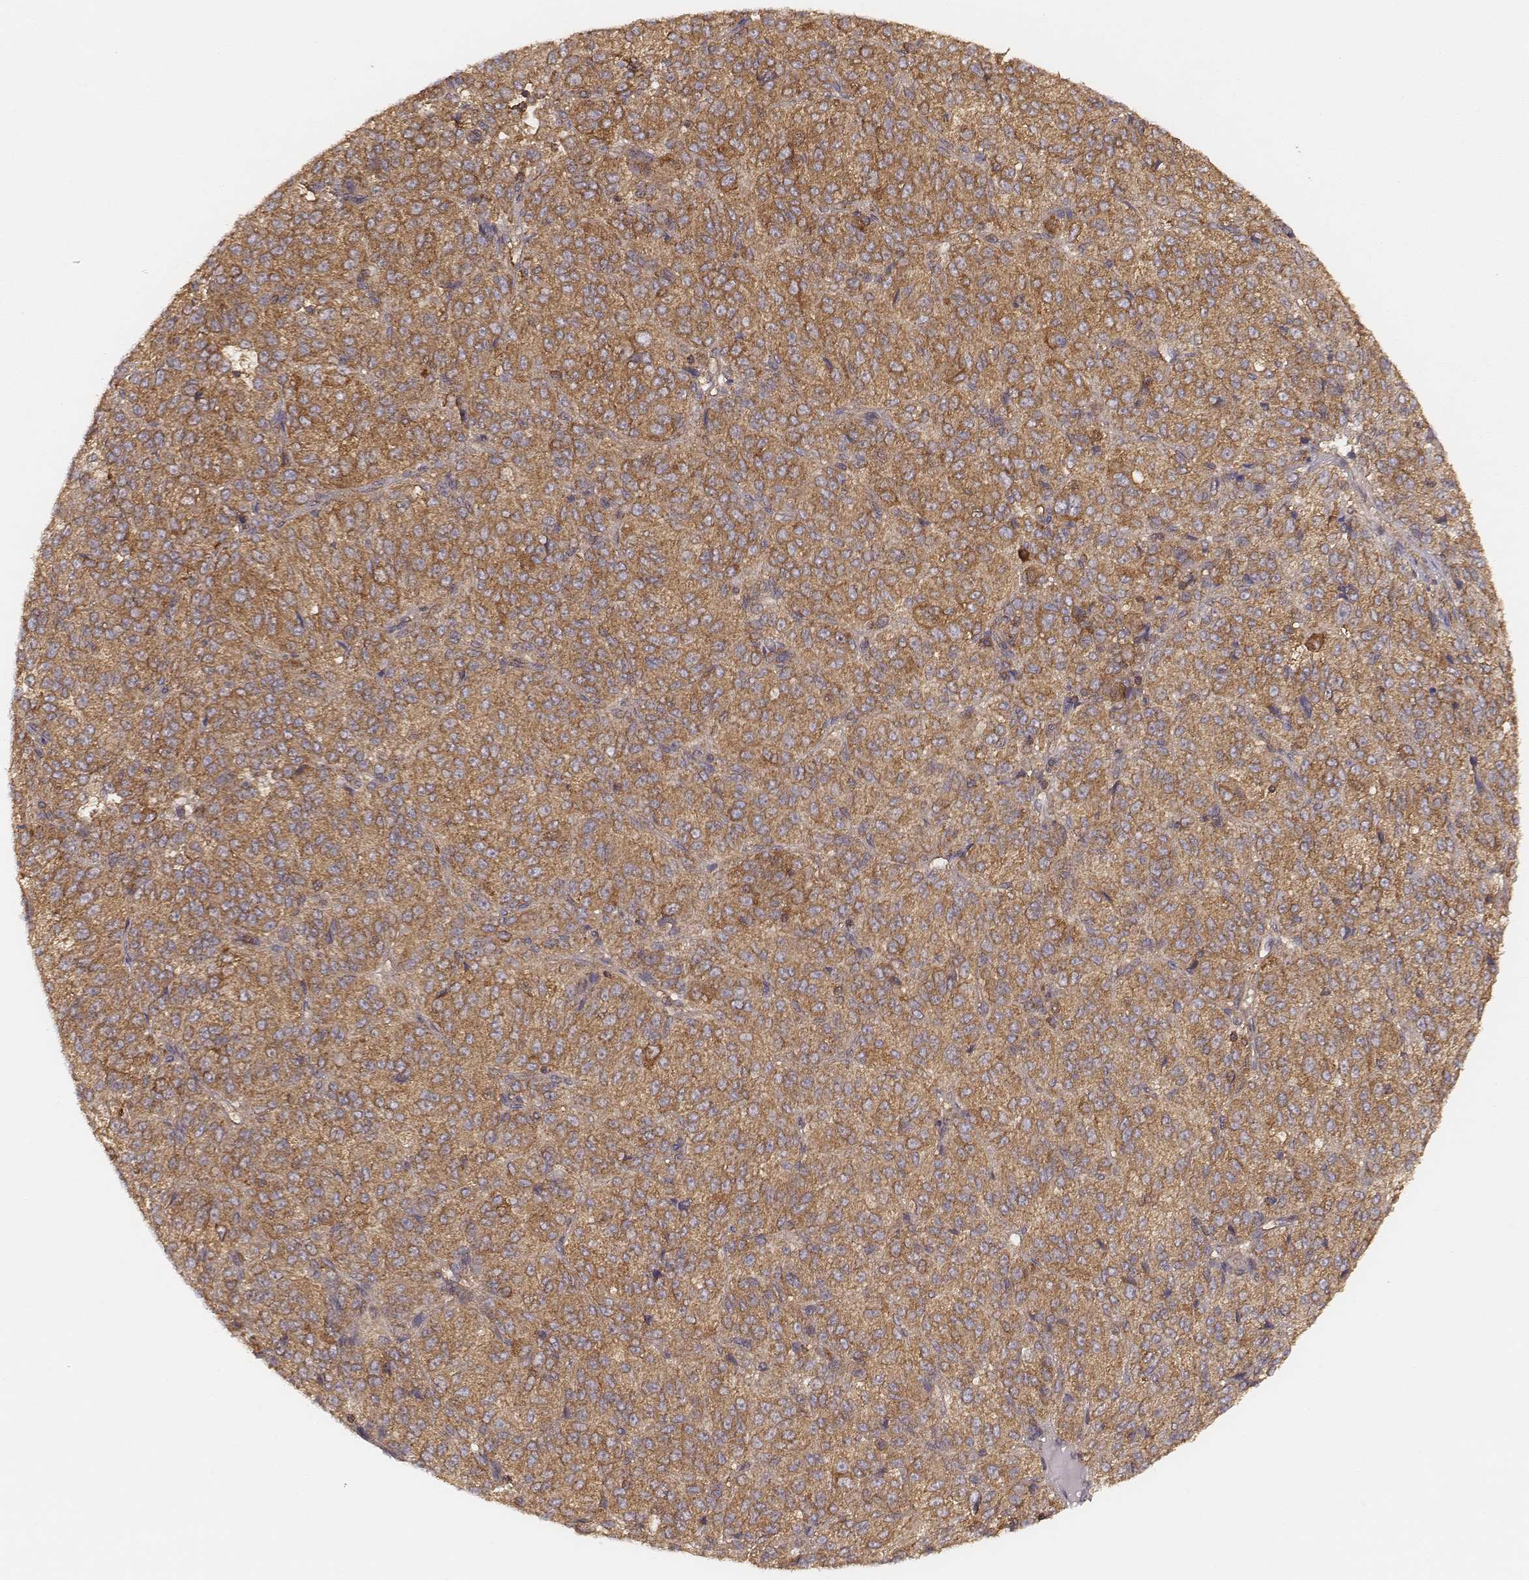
{"staining": {"intensity": "strong", "quantity": ">75%", "location": "cytoplasmic/membranous"}, "tissue": "melanoma", "cell_type": "Tumor cells", "image_type": "cancer", "snomed": [{"axis": "morphology", "description": "Malignant melanoma, Metastatic site"}, {"axis": "topography", "description": "Brain"}], "caption": "The immunohistochemical stain shows strong cytoplasmic/membranous expression in tumor cells of melanoma tissue.", "gene": "CARS1", "patient": {"sex": "female", "age": 56}}